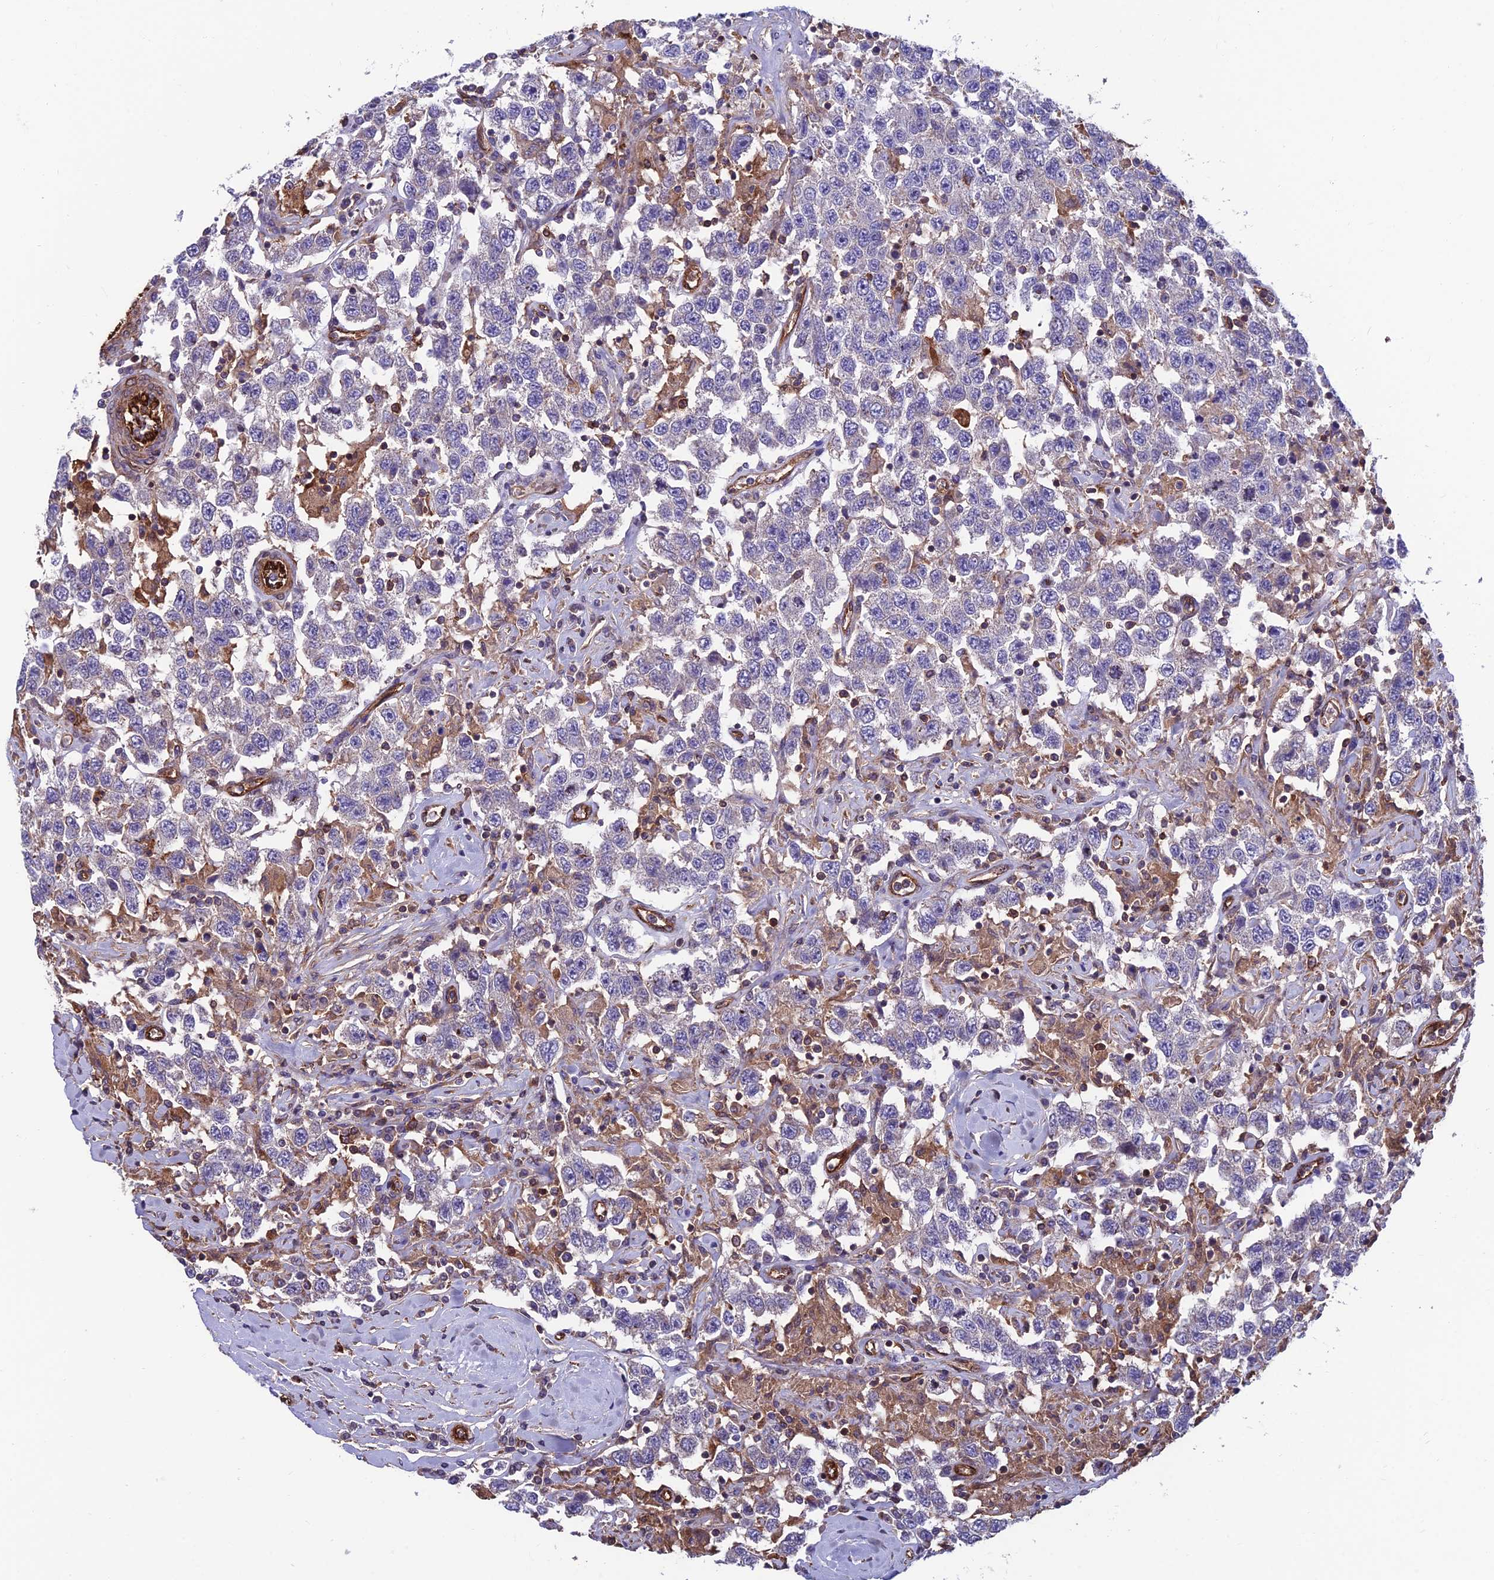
{"staining": {"intensity": "negative", "quantity": "none", "location": "none"}, "tissue": "testis cancer", "cell_type": "Tumor cells", "image_type": "cancer", "snomed": [{"axis": "morphology", "description": "Seminoma, NOS"}, {"axis": "topography", "description": "Testis"}], "caption": "A high-resolution histopathology image shows immunohistochemistry staining of testis seminoma, which shows no significant staining in tumor cells. (DAB immunohistochemistry (IHC) visualized using brightfield microscopy, high magnification).", "gene": "RTN4RL1", "patient": {"sex": "male", "age": 41}}